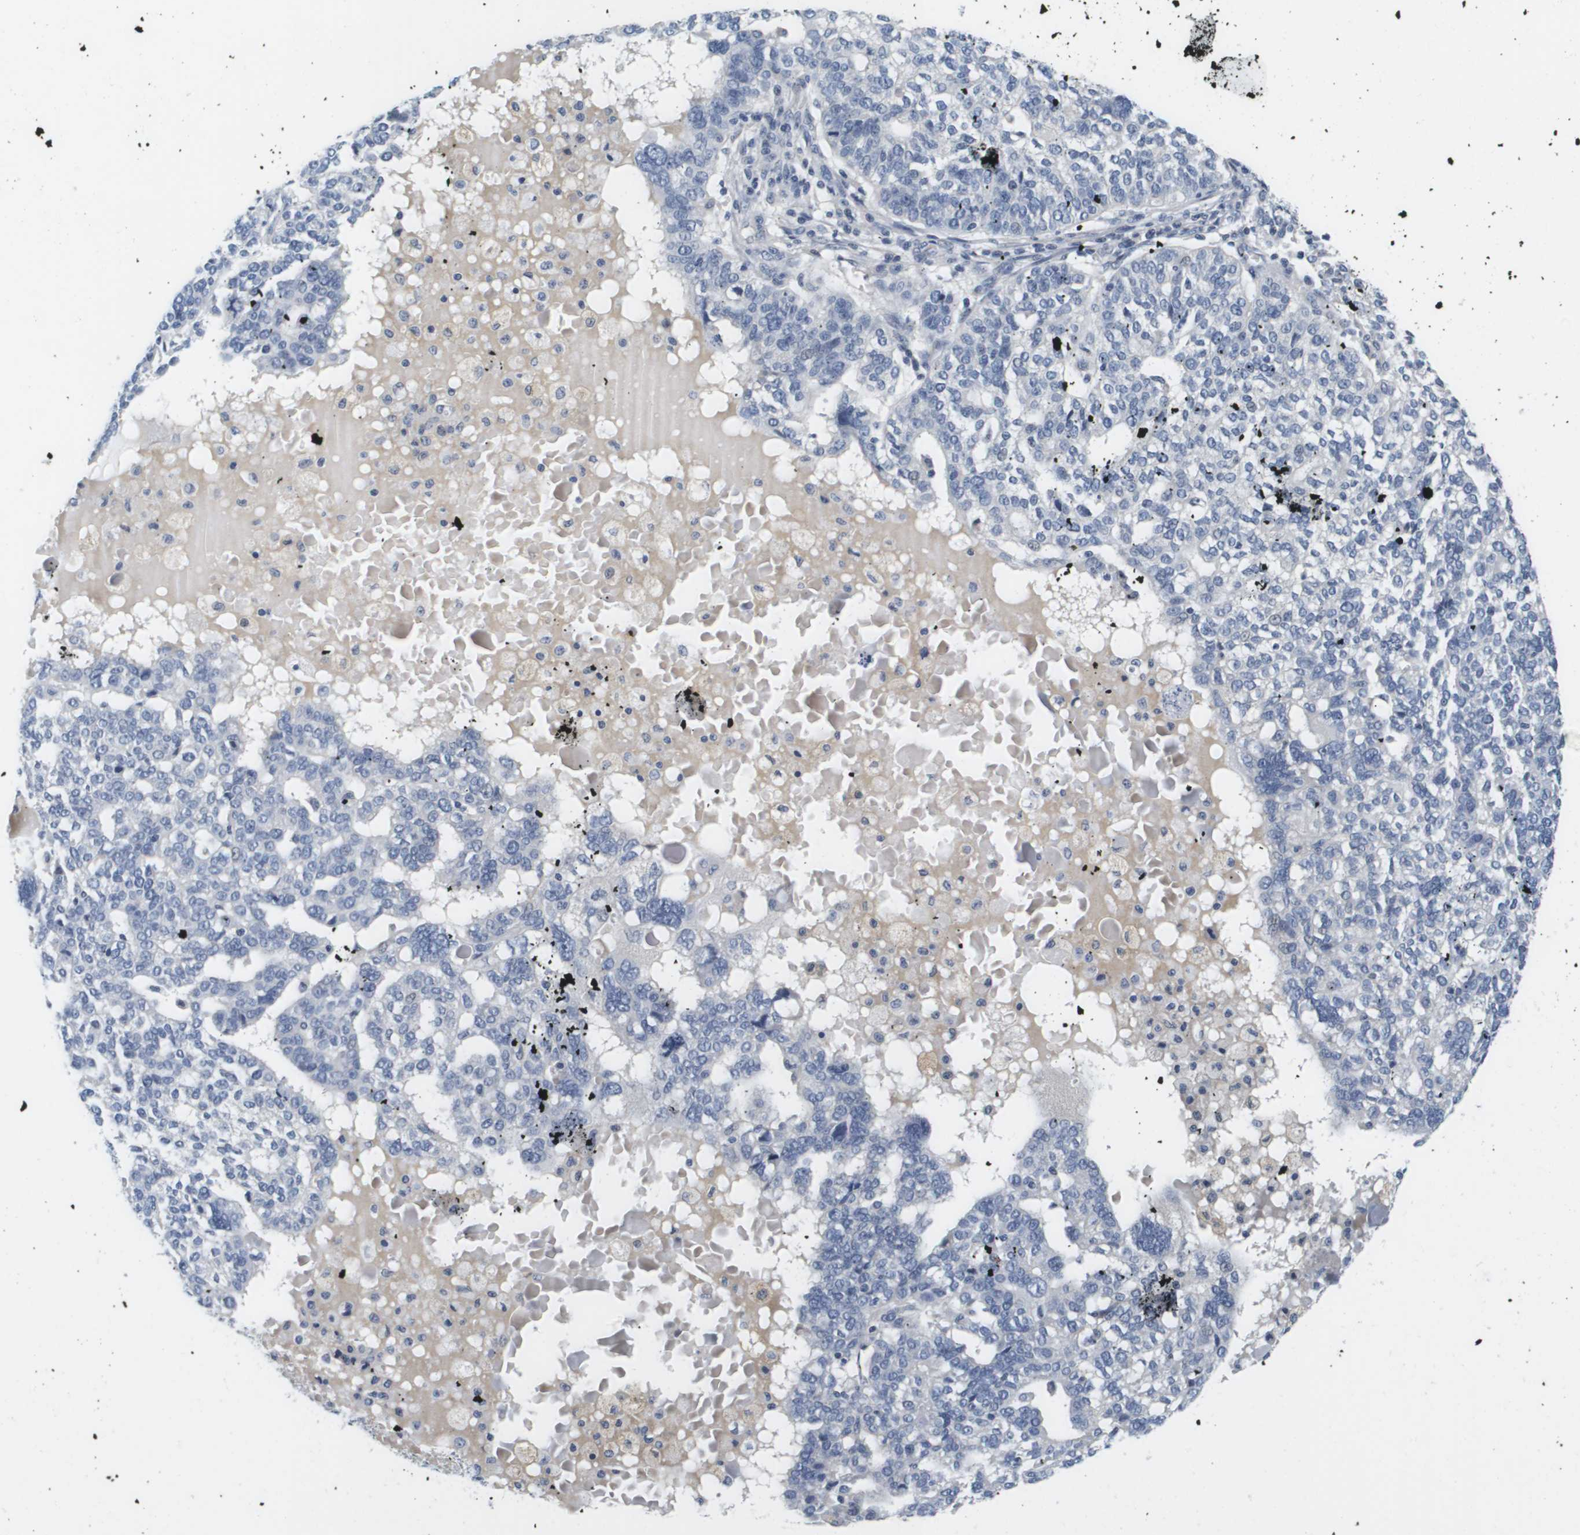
{"staining": {"intensity": "negative", "quantity": "none", "location": "none"}, "tissue": "ovarian cancer", "cell_type": "Tumor cells", "image_type": "cancer", "snomed": [{"axis": "morphology", "description": "Cystadenocarcinoma, serous, NOS"}, {"axis": "topography", "description": "Ovary"}], "caption": "IHC image of neoplastic tissue: ovarian cancer (serous cystadenocarcinoma) stained with DAB (3,3'-diaminobenzidine) exhibits no significant protein staining in tumor cells.", "gene": "KCNJ5", "patient": {"sex": "female", "age": 59}}